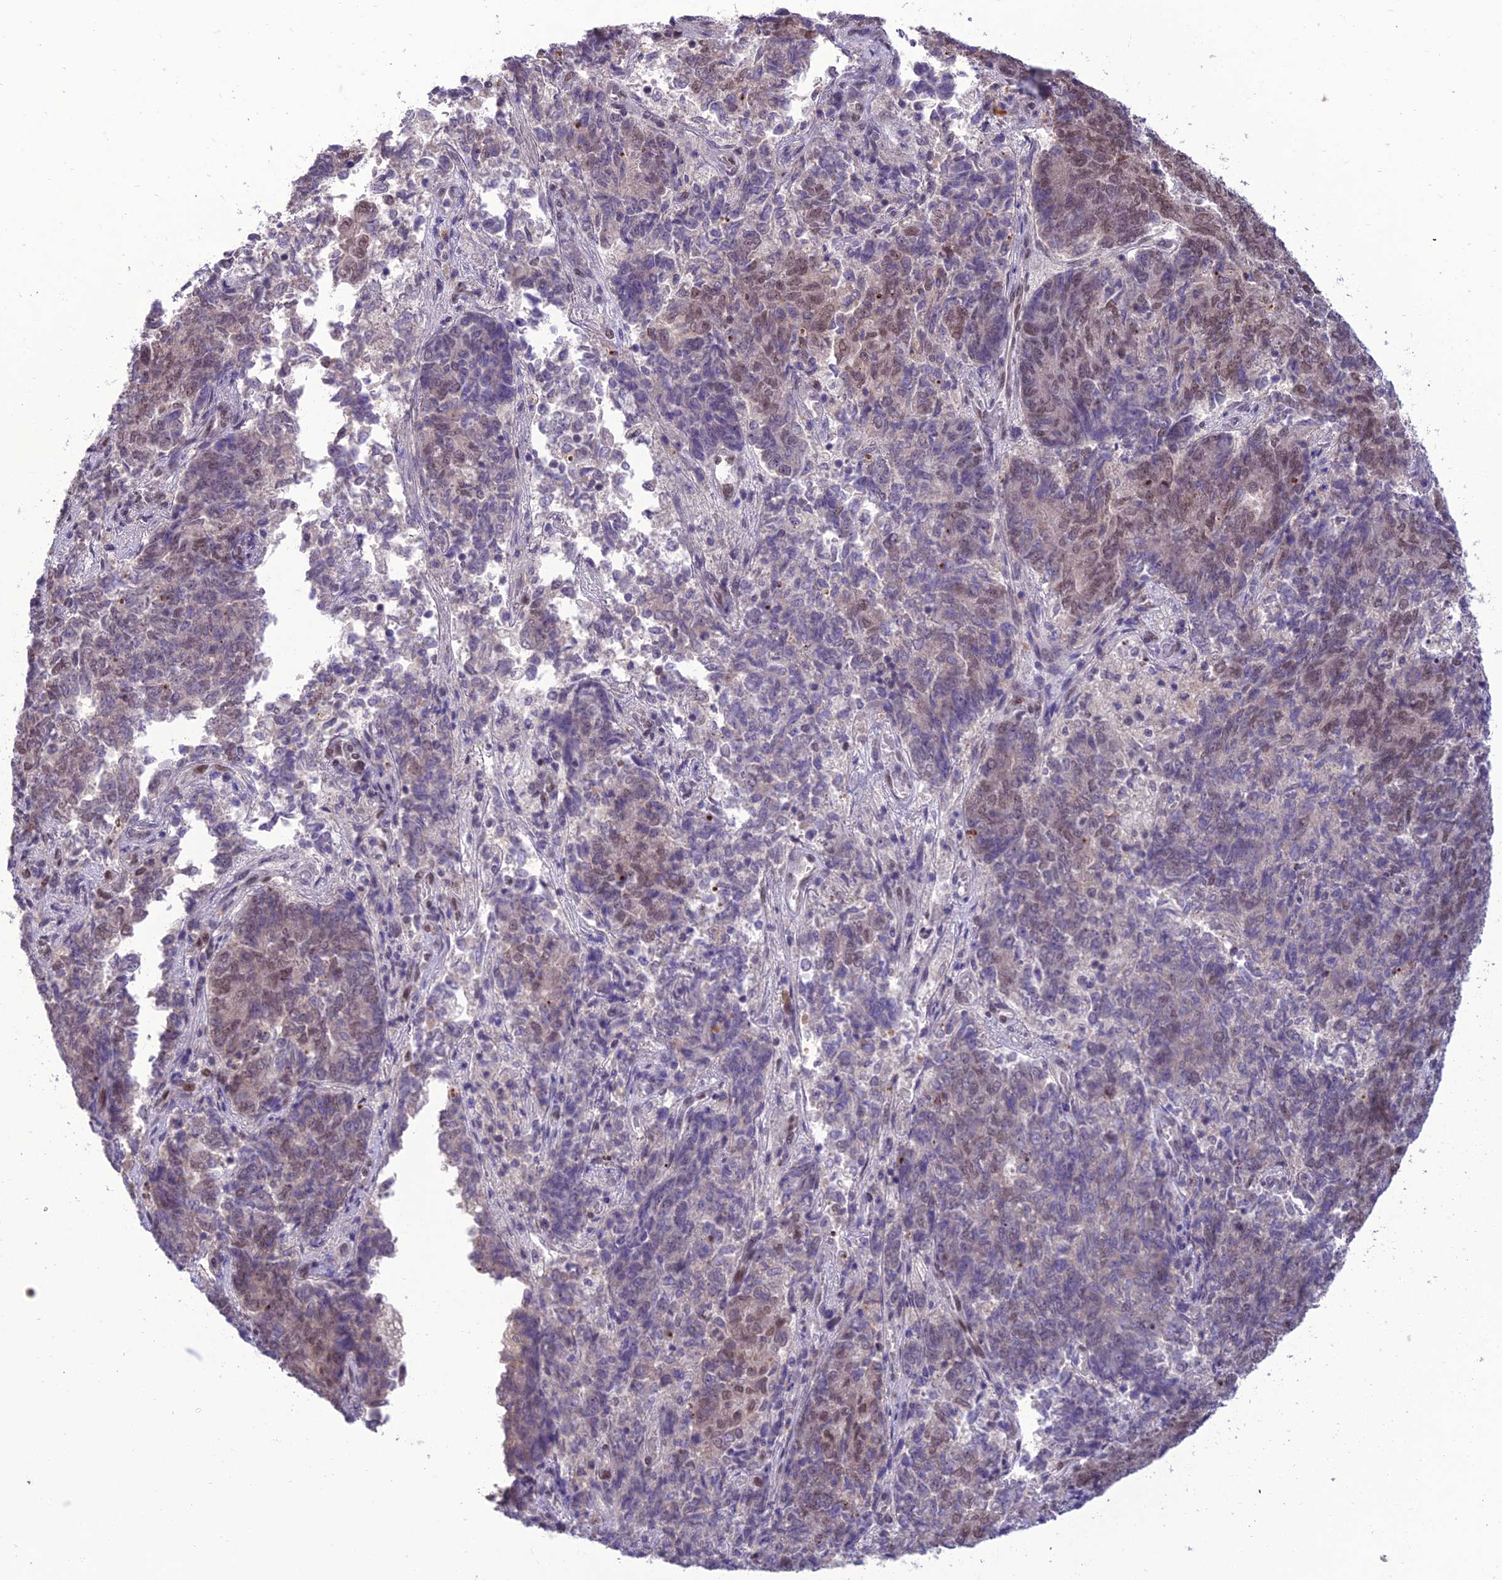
{"staining": {"intensity": "weak", "quantity": "25%-75%", "location": "nuclear"}, "tissue": "endometrial cancer", "cell_type": "Tumor cells", "image_type": "cancer", "snomed": [{"axis": "morphology", "description": "Adenocarcinoma, NOS"}, {"axis": "topography", "description": "Endometrium"}], "caption": "Tumor cells display weak nuclear staining in about 25%-75% of cells in adenocarcinoma (endometrial).", "gene": "RANBP3", "patient": {"sex": "female", "age": 80}}